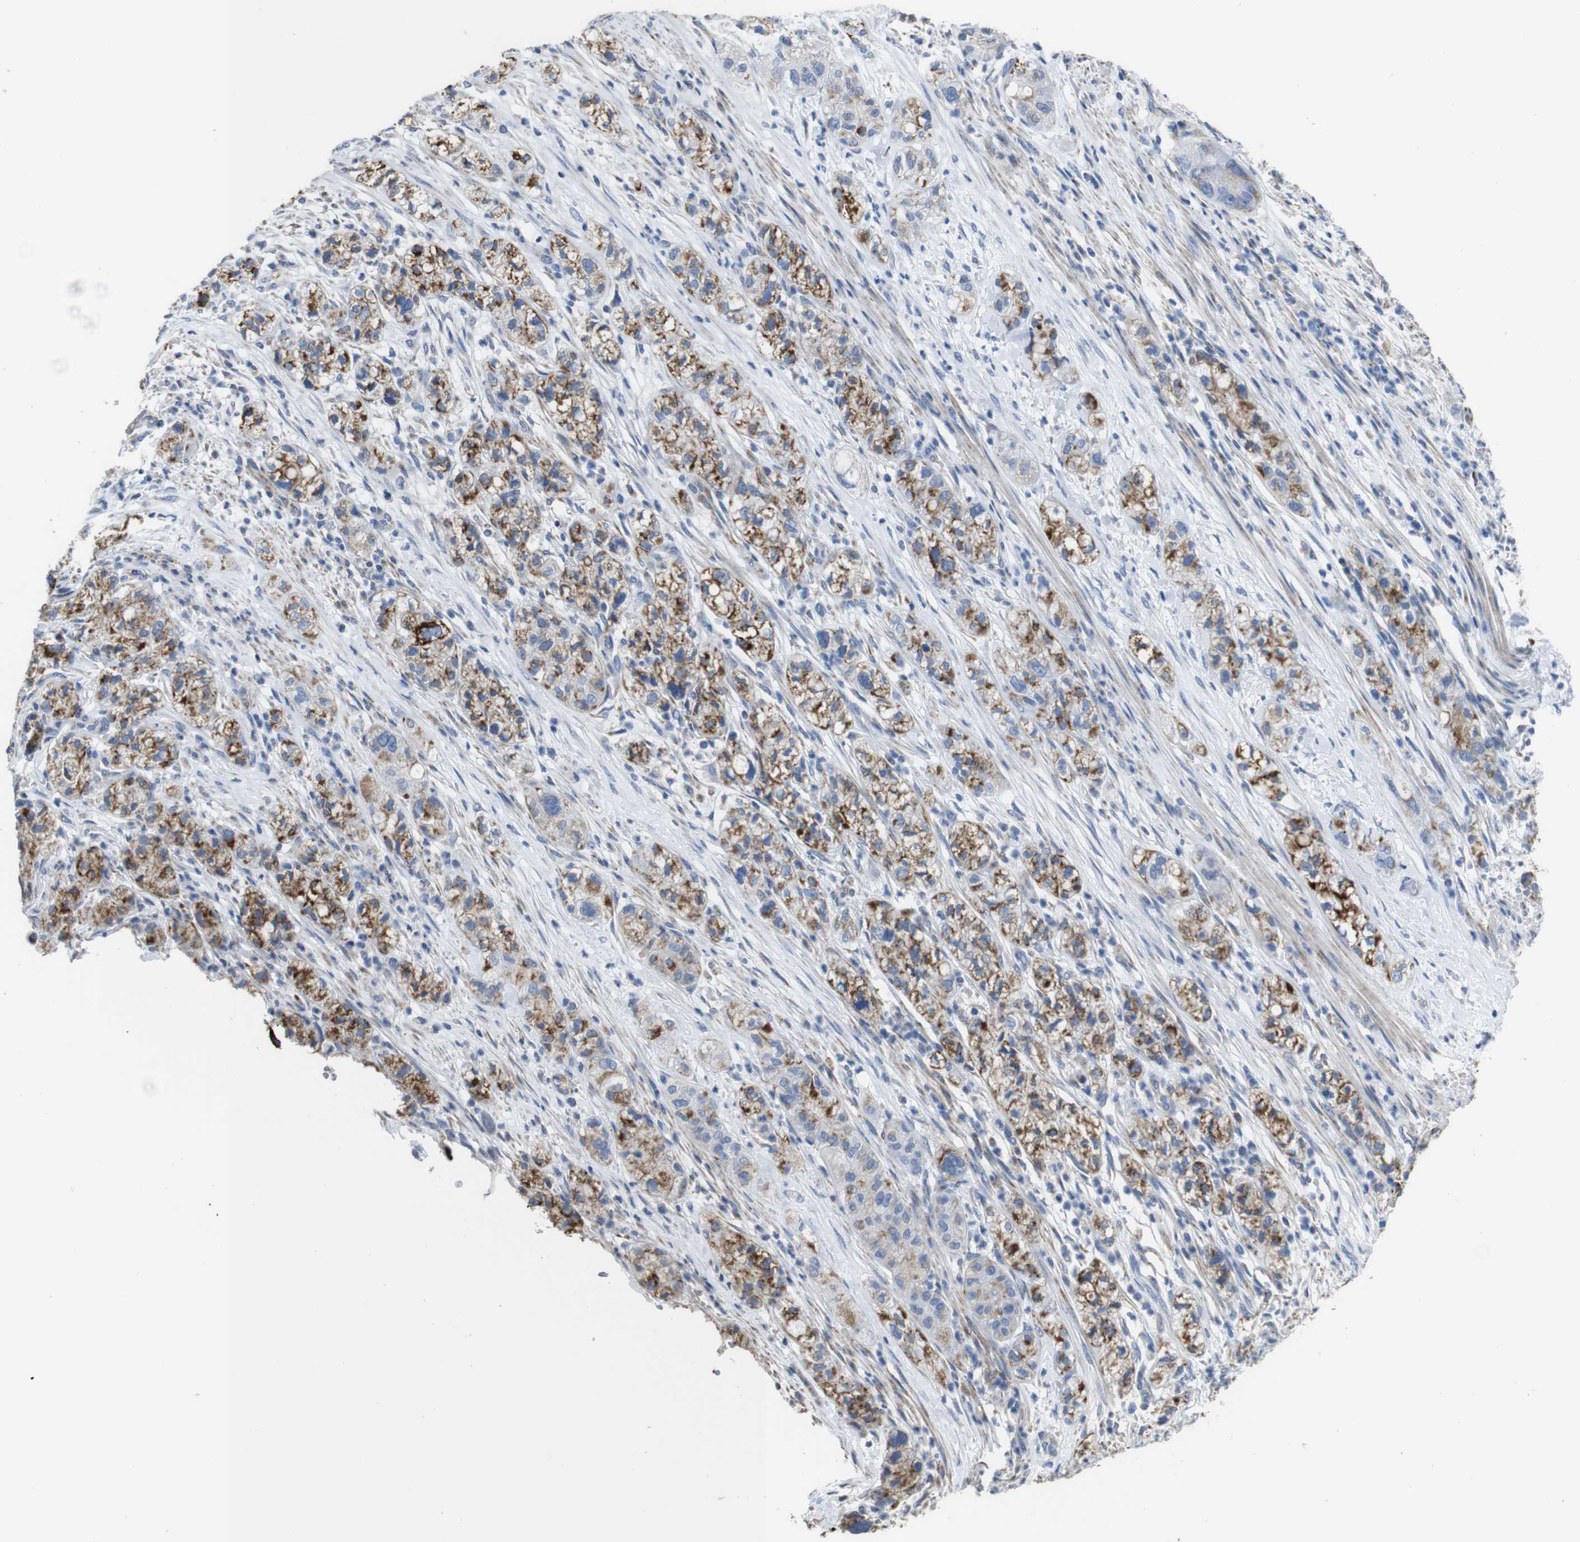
{"staining": {"intensity": "moderate", "quantity": ">75%", "location": "cytoplasmic/membranous"}, "tissue": "pancreatic cancer", "cell_type": "Tumor cells", "image_type": "cancer", "snomed": [{"axis": "morphology", "description": "Adenocarcinoma, NOS"}, {"axis": "topography", "description": "Pancreas"}], "caption": "There is medium levels of moderate cytoplasmic/membranous expression in tumor cells of pancreatic cancer (adenocarcinoma), as demonstrated by immunohistochemical staining (brown color).", "gene": "MAOA", "patient": {"sex": "female", "age": 78}}